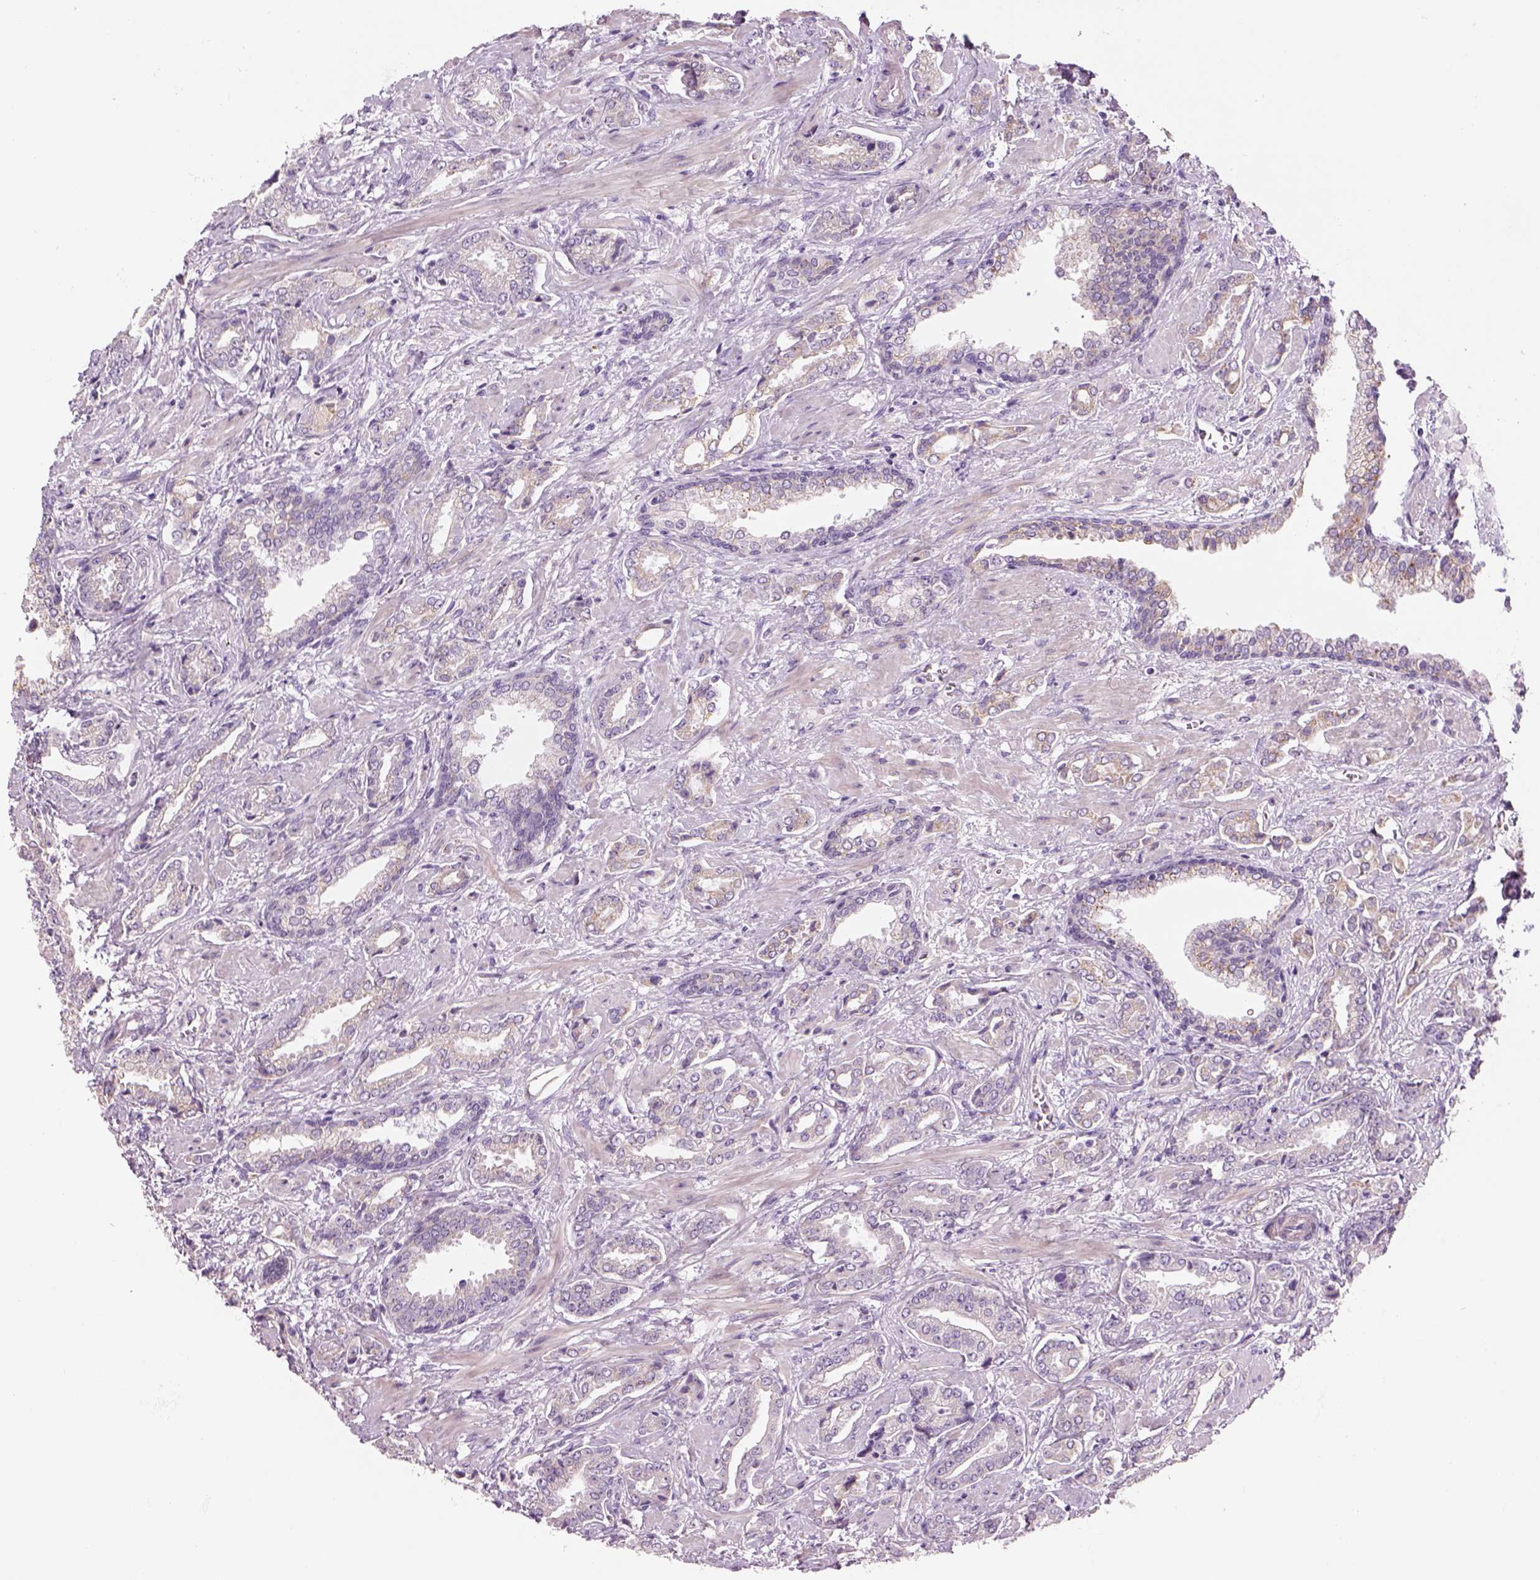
{"staining": {"intensity": "negative", "quantity": "none", "location": "none"}, "tissue": "prostate cancer", "cell_type": "Tumor cells", "image_type": "cancer", "snomed": [{"axis": "morphology", "description": "Adenocarcinoma, Low grade"}, {"axis": "topography", "description": "Prostate"}], "caption": "Histopathology image shows no protein staining in tumor cells of adenocarcinoma (low-grade) (prostate) tissue.", "gene": "IFT52", "patient": {"sex": "male", "age": 61}}